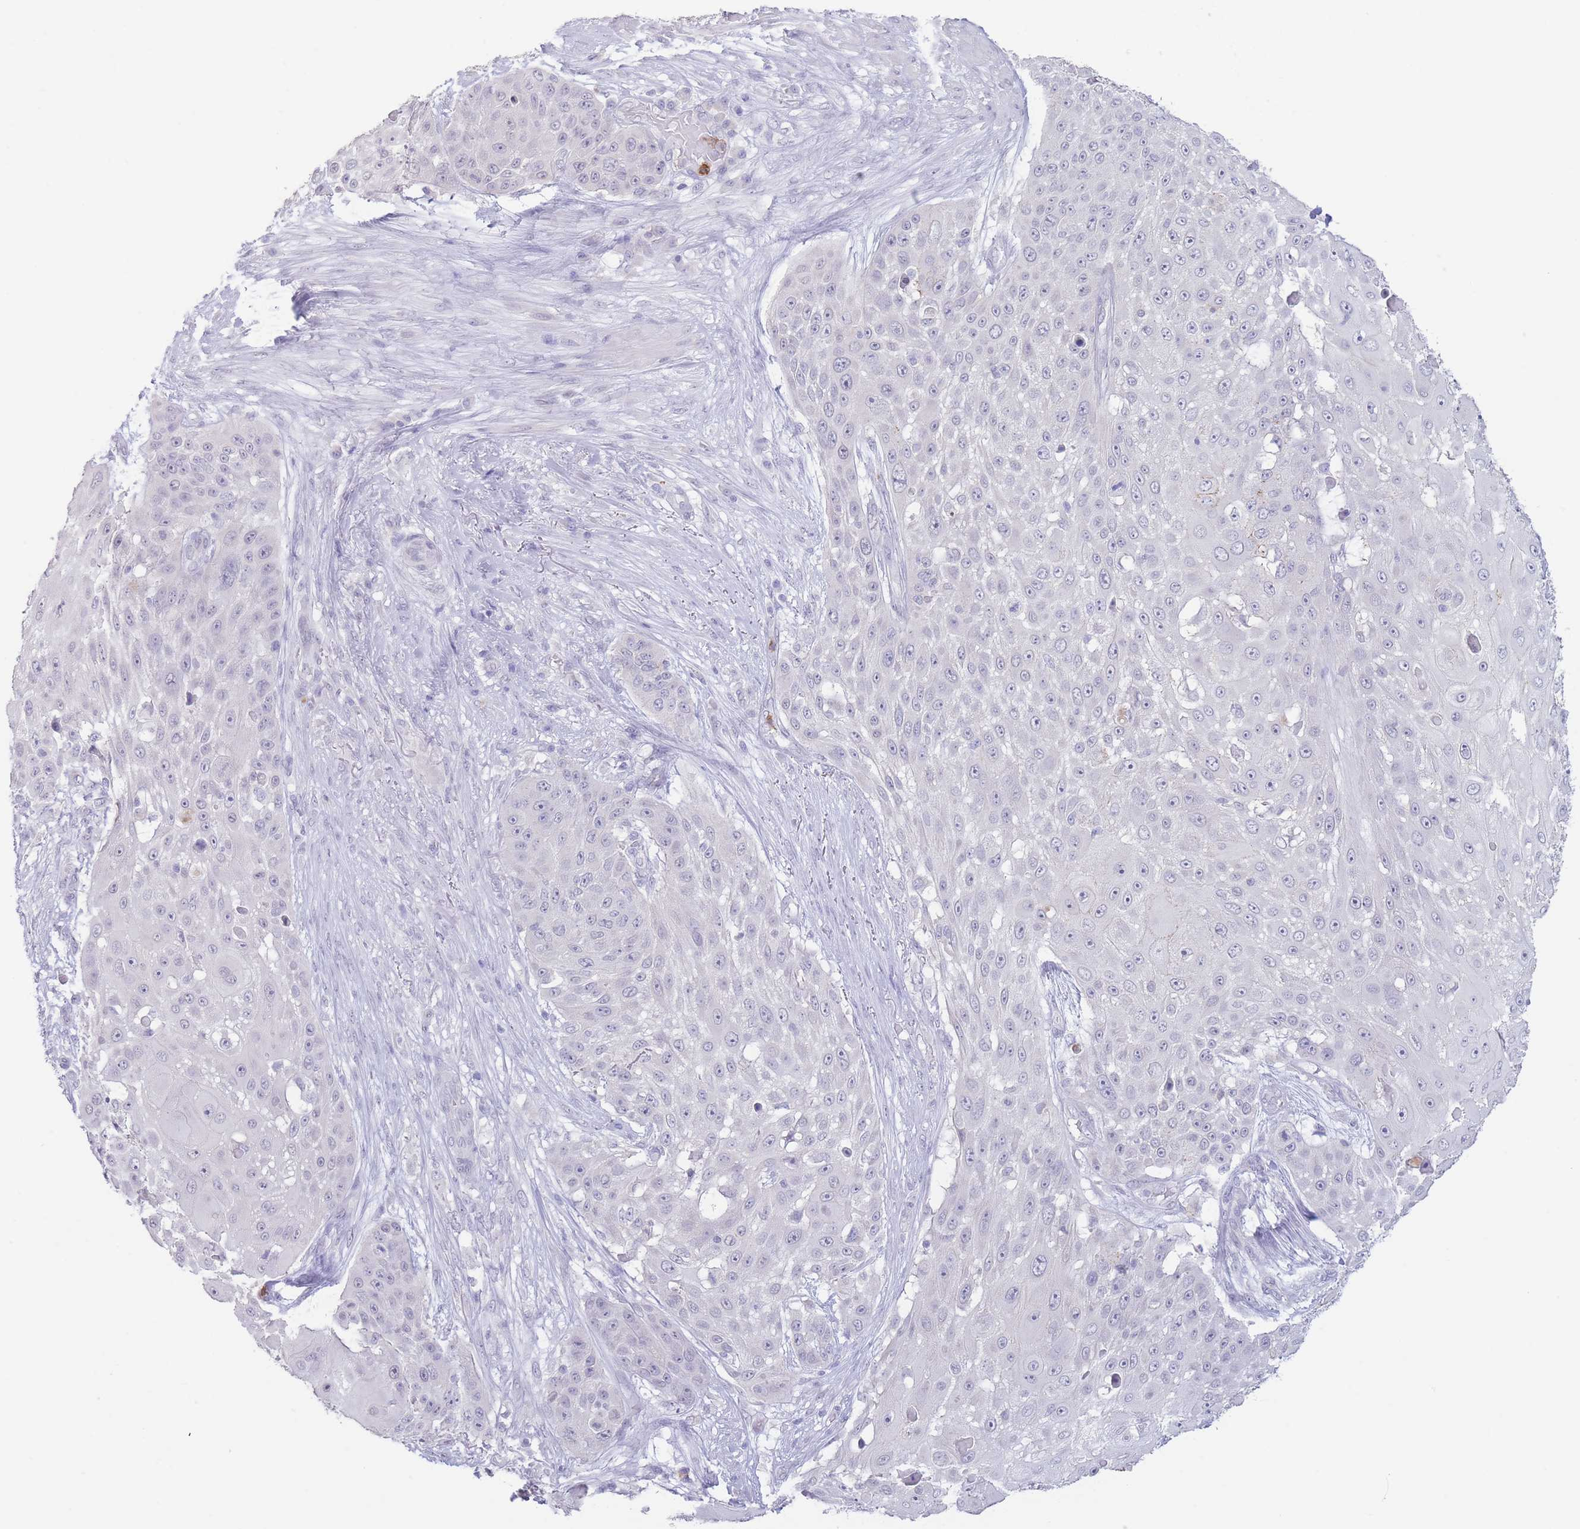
{"staining": {"intensity": "negative", "quantity": "none", "location": "none"}, "tissue": "skin cancer", "cell_type": "Tumor cells", "image_type": "cancer", "snomed": [{"axis": "morphology", "description": "Squamous cell carcinoma, NOS"}, {"axis": "topography", "description": "Skin"}], "caption": "Tumor cells are negative for protein expression in human skin cancer.", "gene": "LCLAT1", "patient": {"sex": "female", "age": 86}}